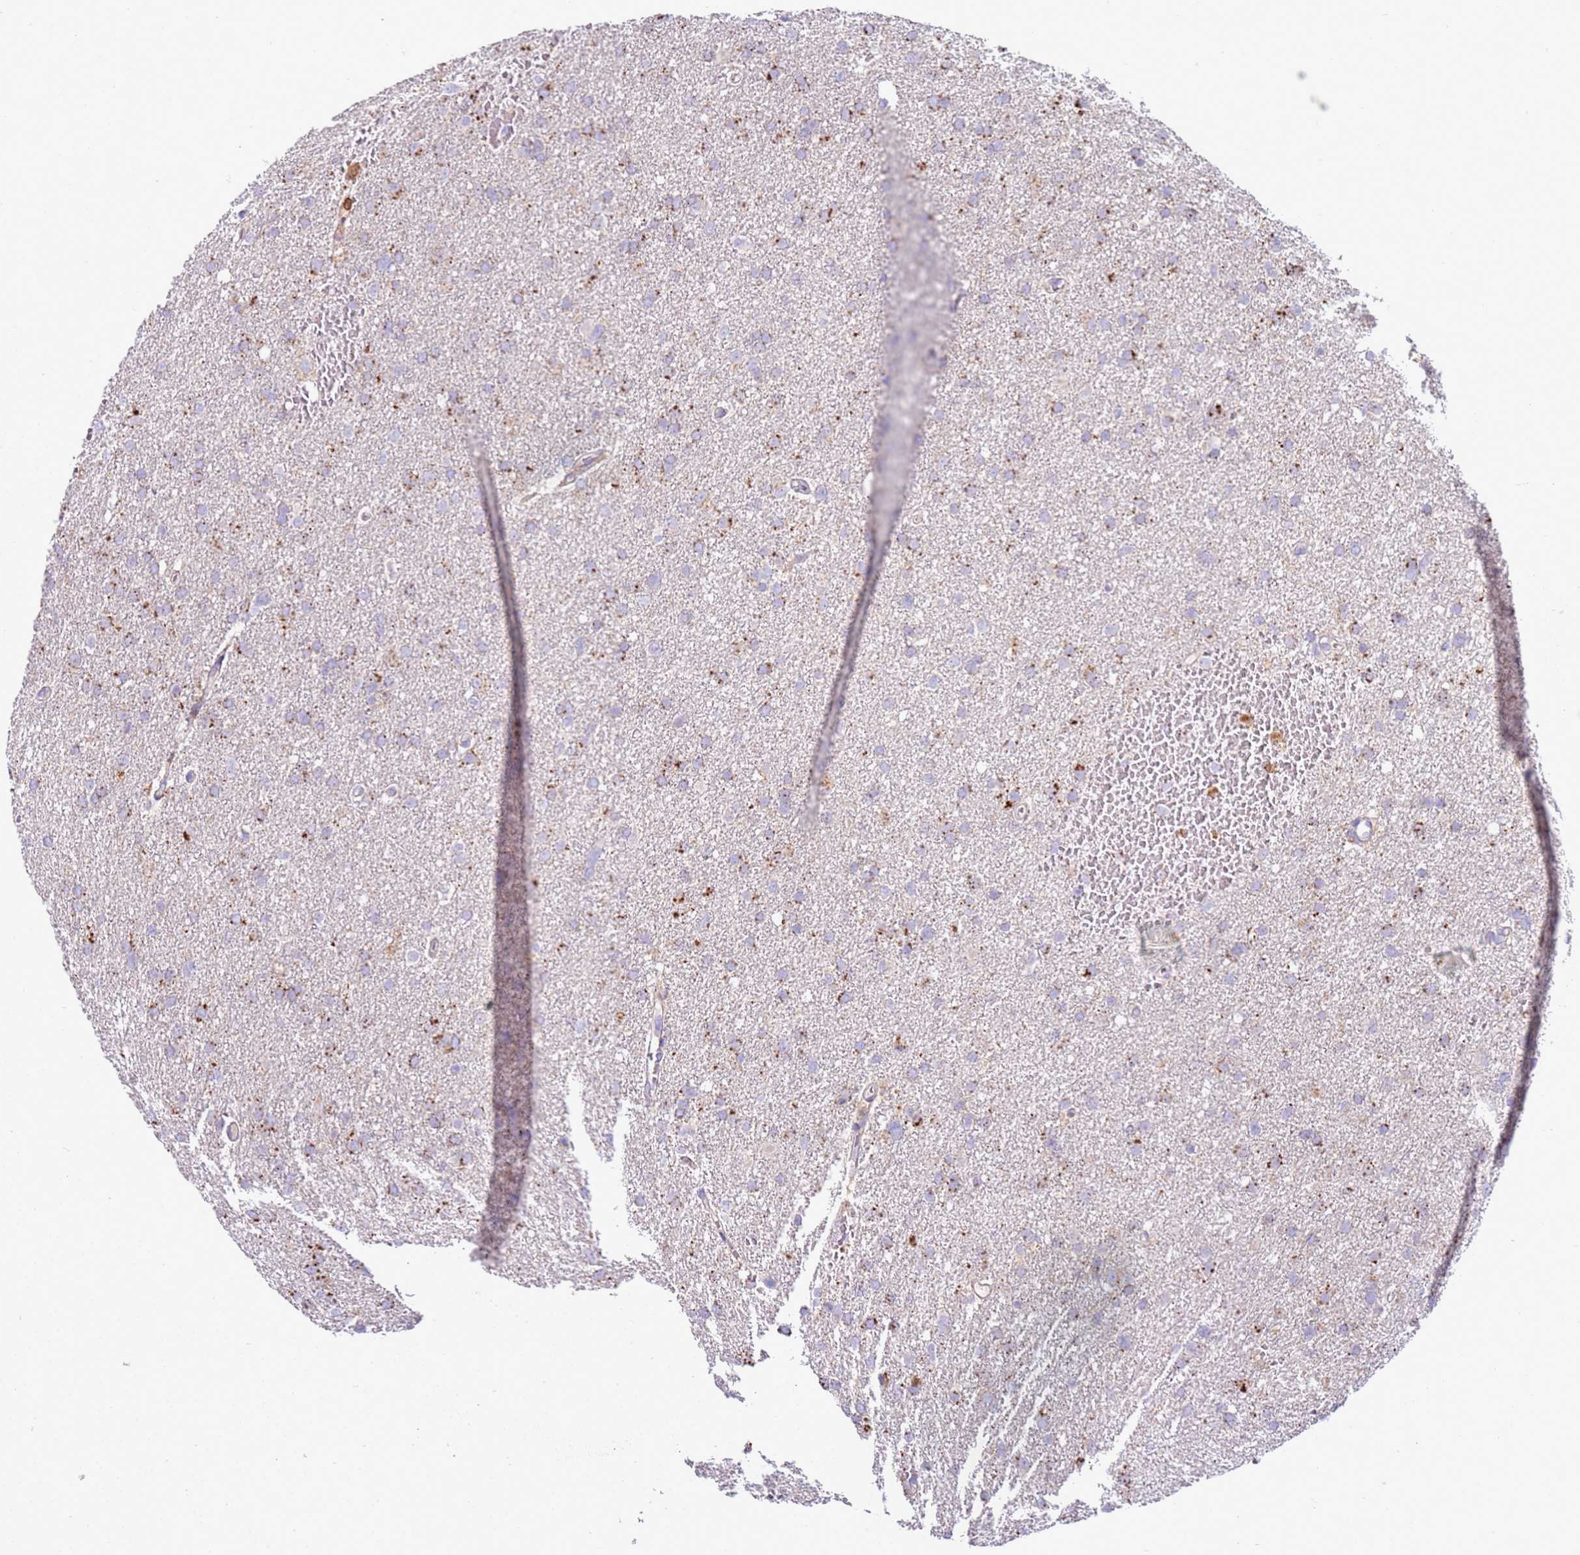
{"staining": {"intensity": "strong", "quantity": "<25%", "location": "cytoplasmic/membranous"}, "tissue": "glioma", "cell_type": "Tumor cells", "image_type": "cancer", "snomed": [{"axis": "morphology", "description": "Glioma, malignant, High grade"}, {"axis": "topography", "description": "Cerebral cortex"}], "caption": "Human malignant glioma (high-grade) stained for a protein (brown) demonstrates strong cytoplasmic/membranous positive expression in approximately <25% of tumor cells.", "gene": "TTPAL", "patient": {"sex": "female", "age": 36}}